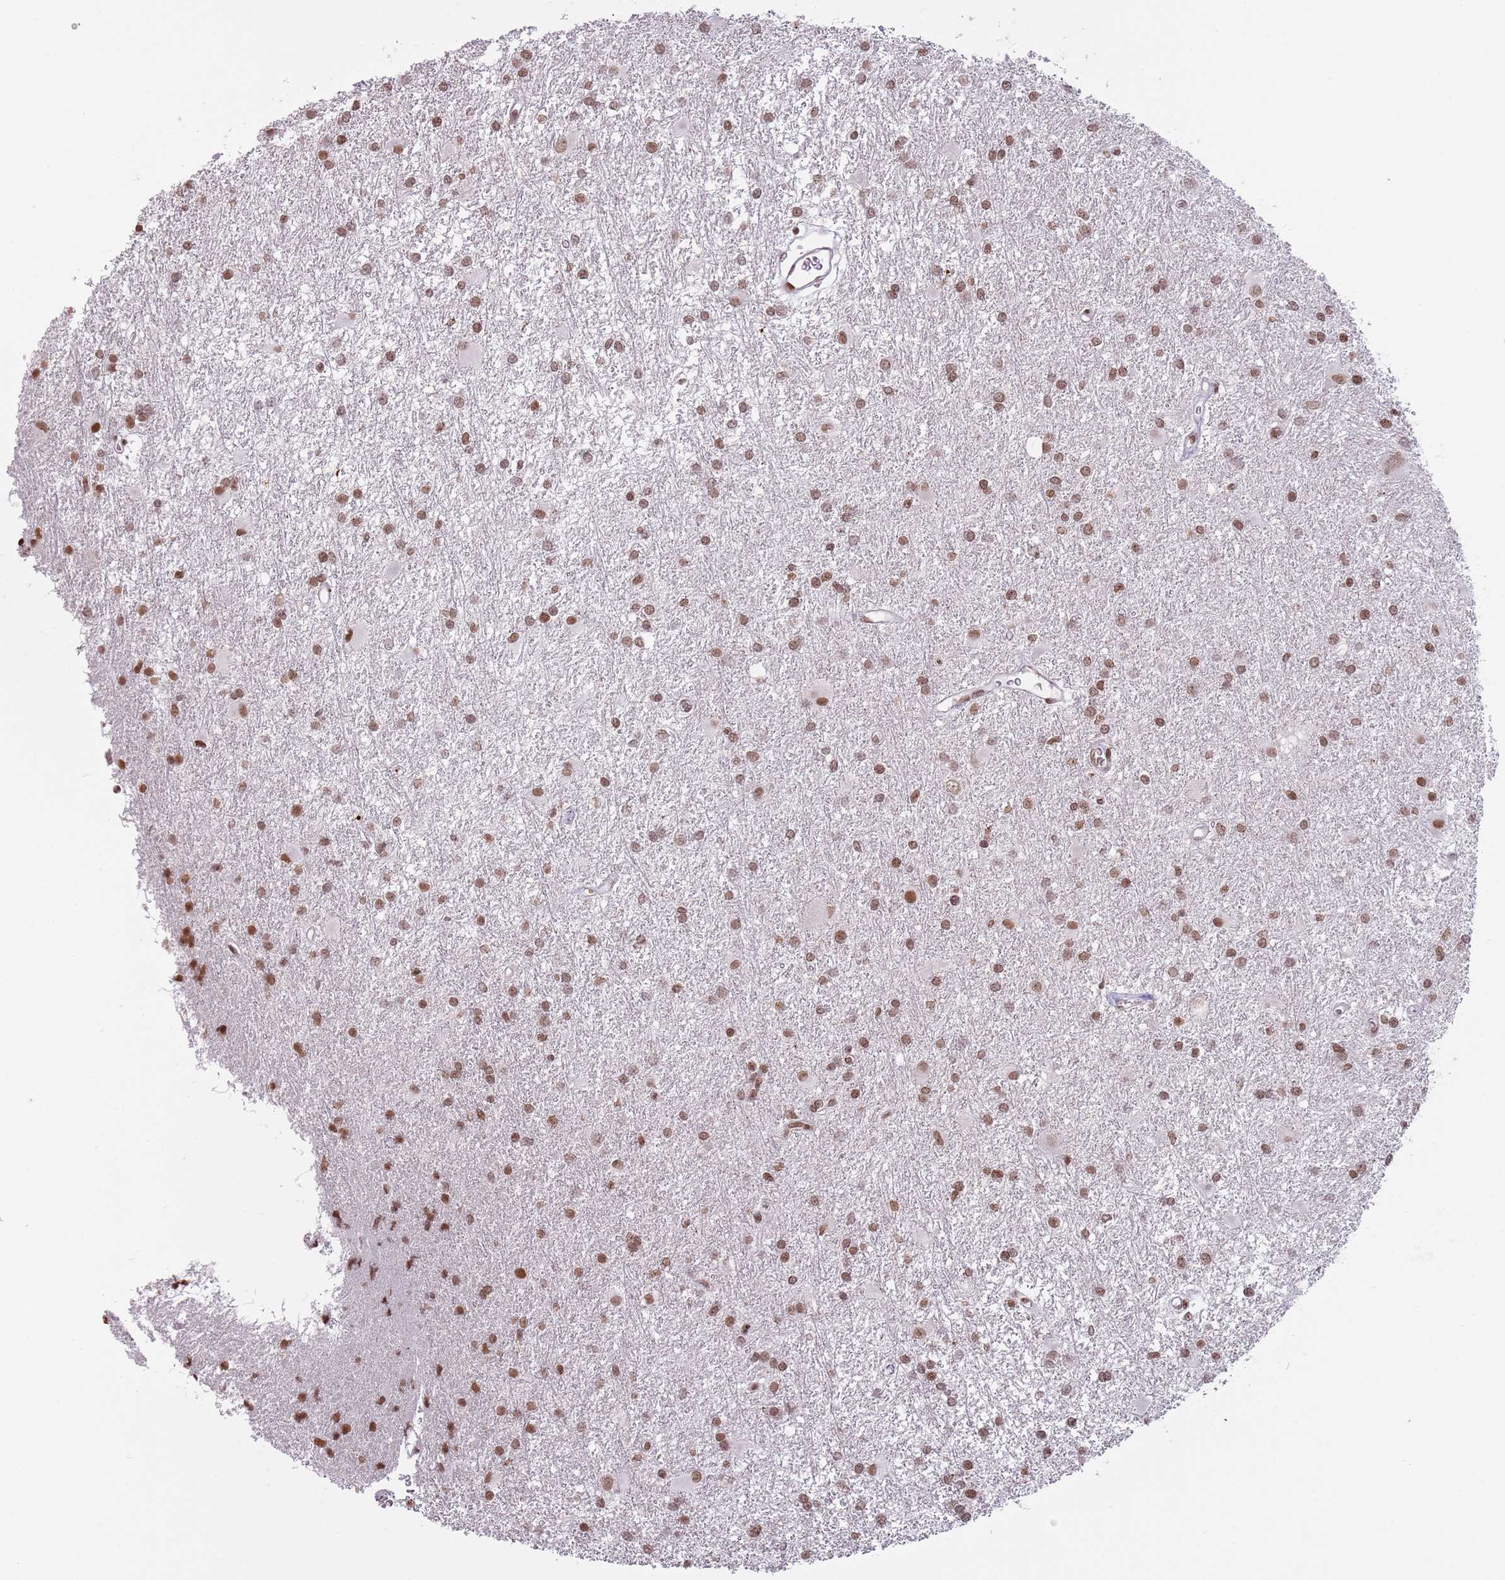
{"staining": {"intensity": "moderate", "quantity": ">75%", "location": "nuclear"}, "tissue": "glioma", "cell_type": "Tumor cells", "image_type": "cancer", "snomed": [{"axis": "morphology", "description": "Glioma, malignant, High grade"}, {"axis": "topography", "description": "Brain"}], "caption": "This is an image of immunohistochemistry staining of malignant glioma (high-grade), which shows moderate staining in the nuclear of tumor cells.", "gene": "SH3RF3", "patient": {"sex": "female", "age": 50}}